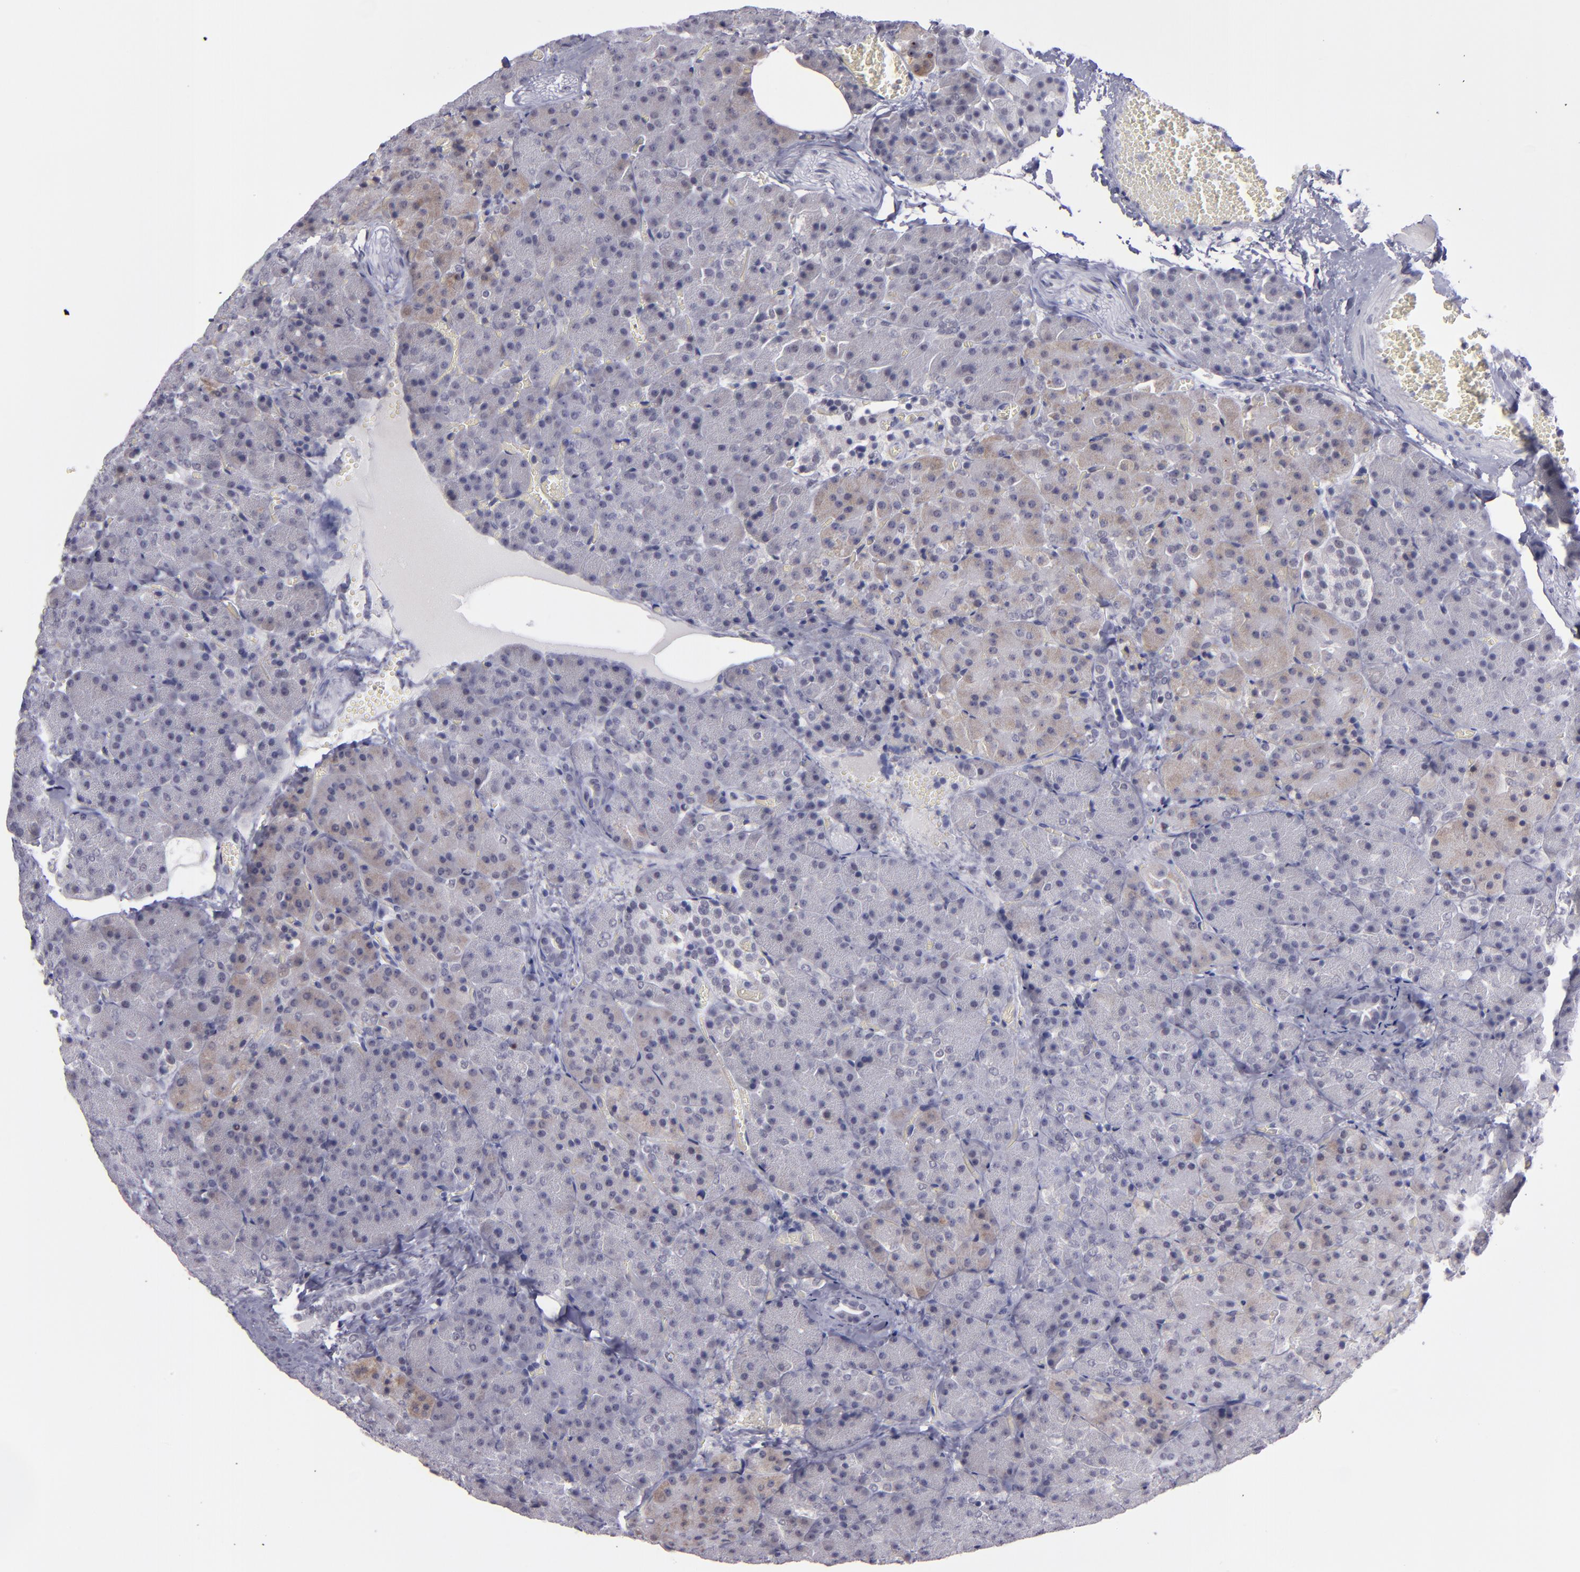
{"staining": {"intensity": "weak", "quantity": "<25%", "location": "cytoplasmic/membranous,nuclear"}, "tissue": "carcinoid", "cell_type": "Tumor cells", "image_type": "cancer", "snomed": [{"axis": "morphology", "description": "Normal tissue, NOS"}, {"axis": "morphology", "description": "Carcinoid, malignant, NOS"}, {"axis": "topography", "description": "Pancreas"}], "caption": "This is an immunohistochemistry (IHC) micrograph of human malignant carcinoid. There is no staining in tumor cells.", "gene": "OTUB2", "patient": {"sex": "female", "age": 35}}